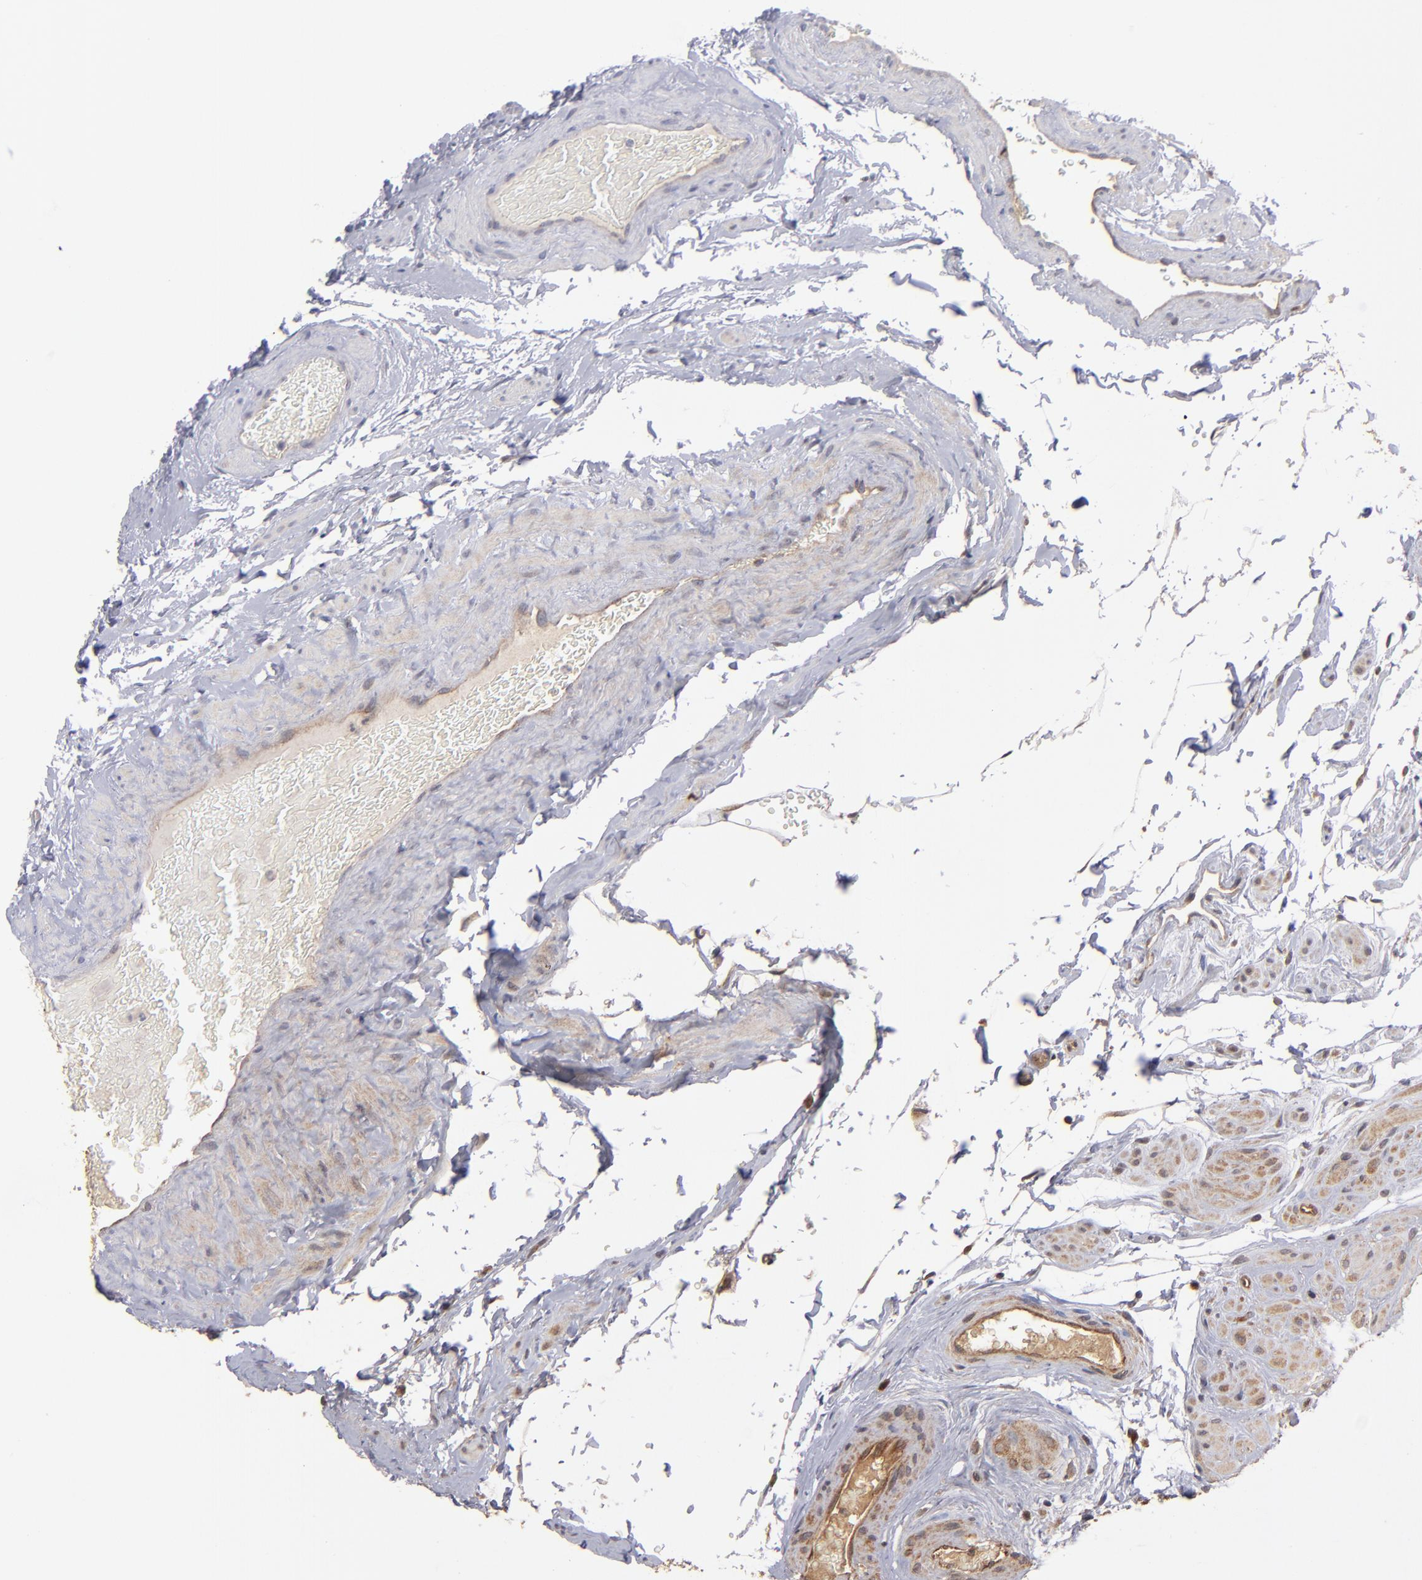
{"staining": {"intensity": "moderate", "quantity": ">75%", "location": "cytoplasmic/membranous"}, "tissue": "epididymis", "cell_type": "Glandular cells", "image_type": "normal", "snomed": [{"axis": "morphology", "description": "Normal tissue, NOS"}, {"axis": "topography", "description": "Testis"}, {"axis": "topography", "description": "Epididymis"}], "caption": "Epididymis stained with DAB (3,3'-diaminobenzidine) immunohistochemistry (IHC) displays medium levels of moderate cytoplasmic/membranous staining in approximately >75% of glandular cells.", "gene": "BDKRB1", "patient": {"sex": "male", "age": 36}}